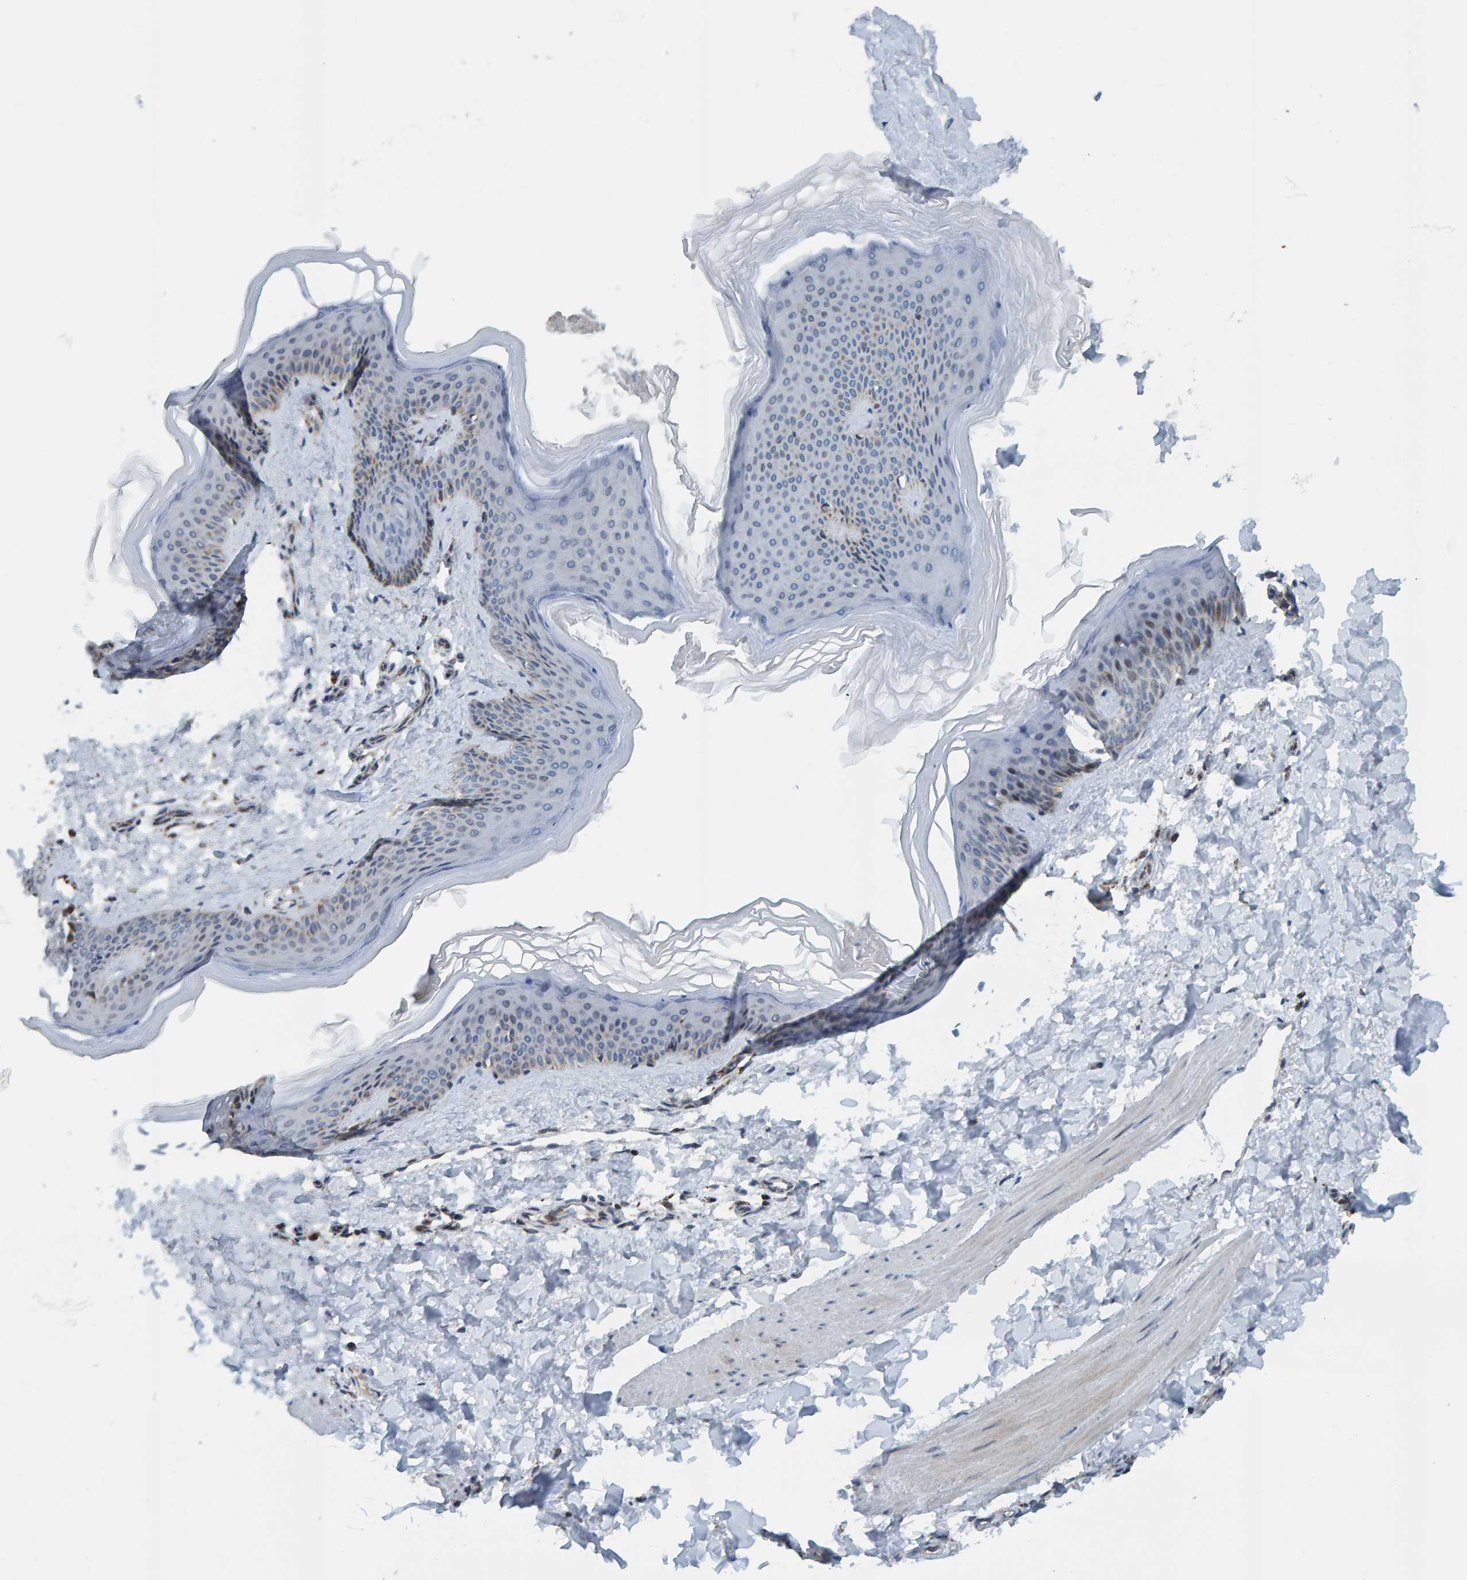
{"staining": {"intensity": "negative", "quantity": "none", "location": "none"}, "tissue": "skin", "cell_type": "Fibroblasts", "image_type": "normal", "snomed": [{"axis": "morphology", "description": "Normal tissue, NOS"}, {"axis": "topography", "description": "Skin"}], "caption": "Photomicrograph shows no significant protein staining in fibroblasts of normal skin. The staining was performed using DAB (3,3'-diaminobenzidine) to visualize the protein expression in brown, while the nuclei were stained in blue with hematoxylin (Magnification: 20x).", "gene": "ZNF48", "patient": {"sex": "female", "age": 27}}